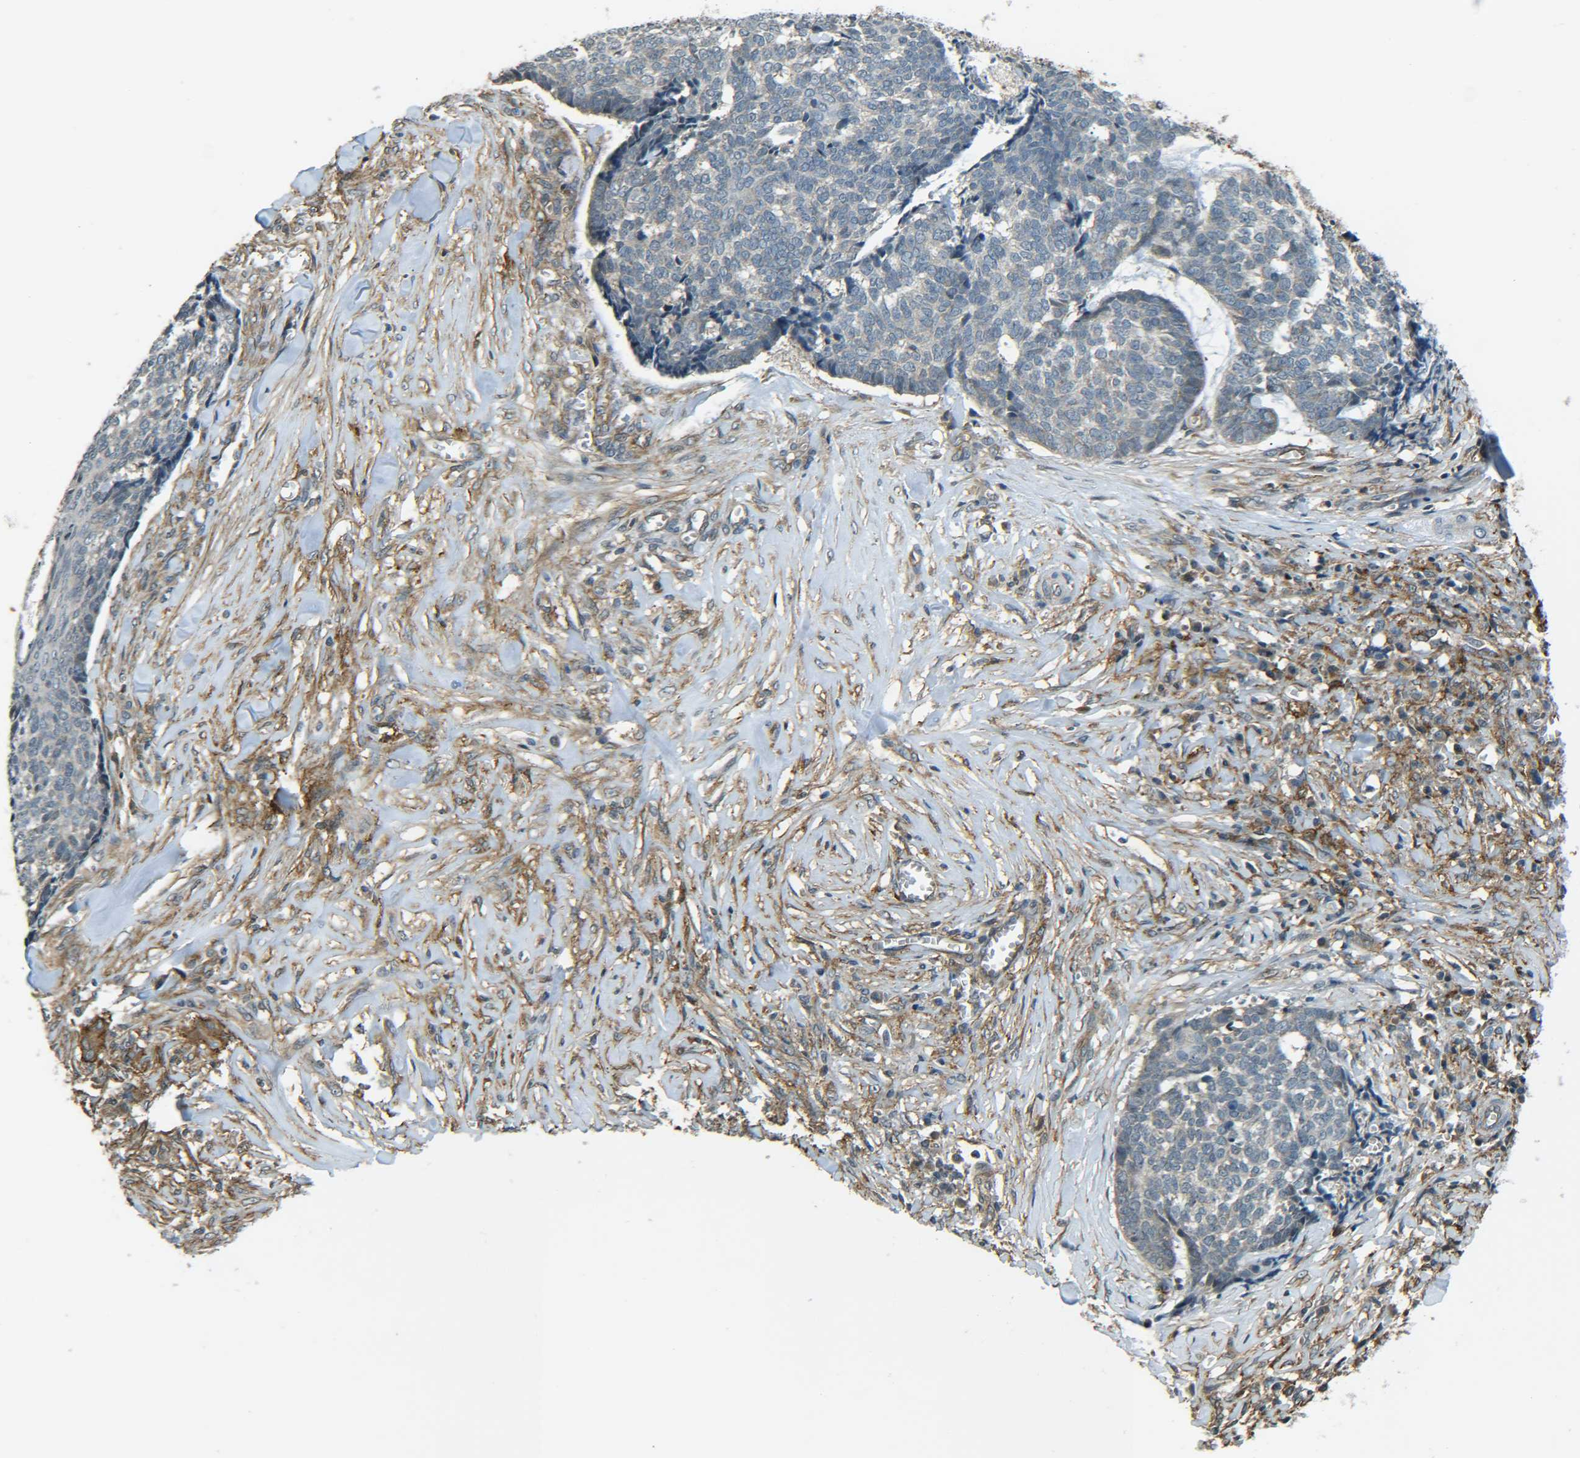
{"staining": {"intensity": "negative", "quantity": "none", "location": "none"}, "tissue": "skin cancer", "cell_type": "Tumor cells", "image_type": "cancer", "snomed": [{"axis": "morphology", "description": "Basal cell carcinoma"}, {"axis": "topography", "description": "Skin"}], "caption": "The micrograph shows no significant staining in tumor cells of skin basal cell carcinoma.", "gene": "DAB2", "patient": {"sex": "male", "age": 84}}